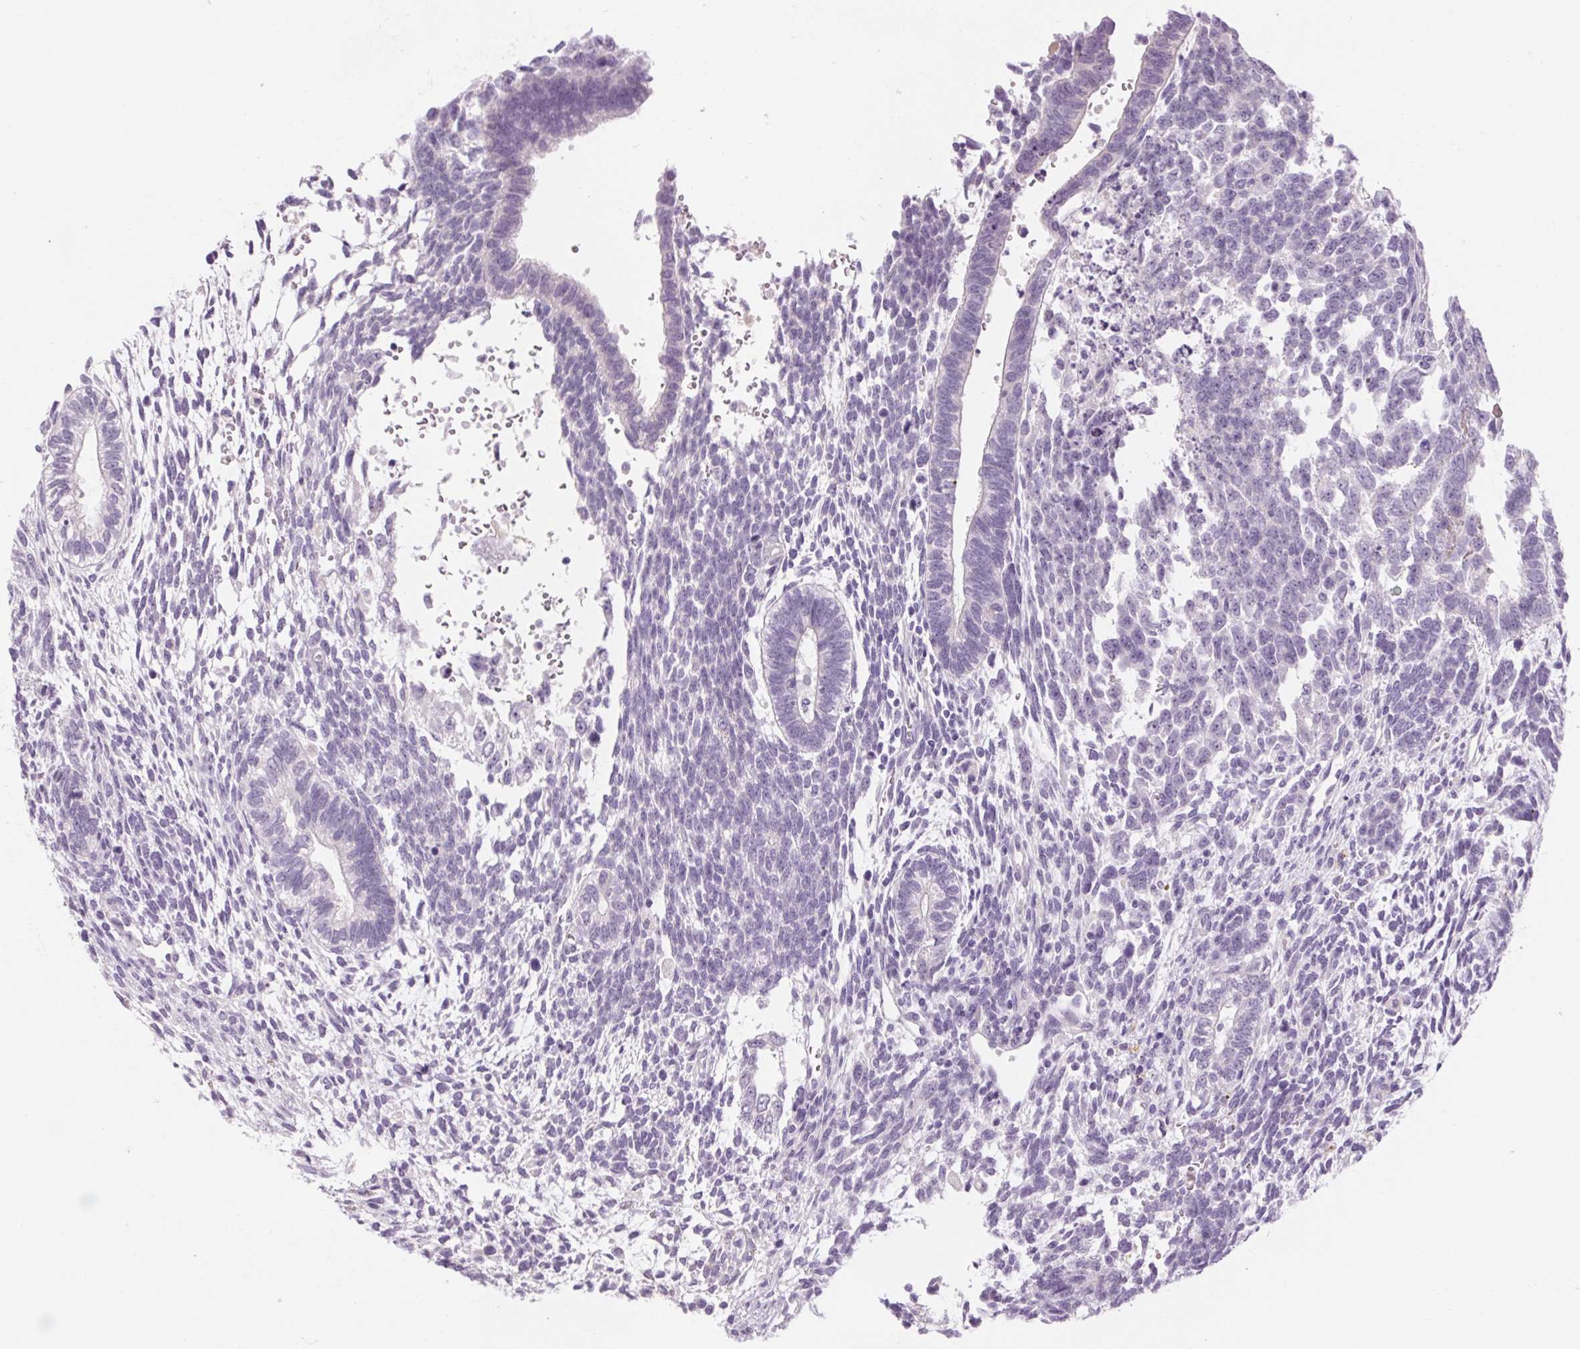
{"staining": {"intensity": "negative", "quantity": "none", "location": "none"}, "tissue": "testis cancer", "cell_type": "Tumor cells", "image_type": "cancer", "snomed": [{"axis": "morphology", "description": "Carcinoma, Embryonal, NOS"}, {"axis": "topography", "description": "Testis"}], "caption": "Tumor cells show no significant expression in testis cancer (embryonal carcinoma).", "gene": "RPTN", "patient": {"sex": "male", "age": 23}}